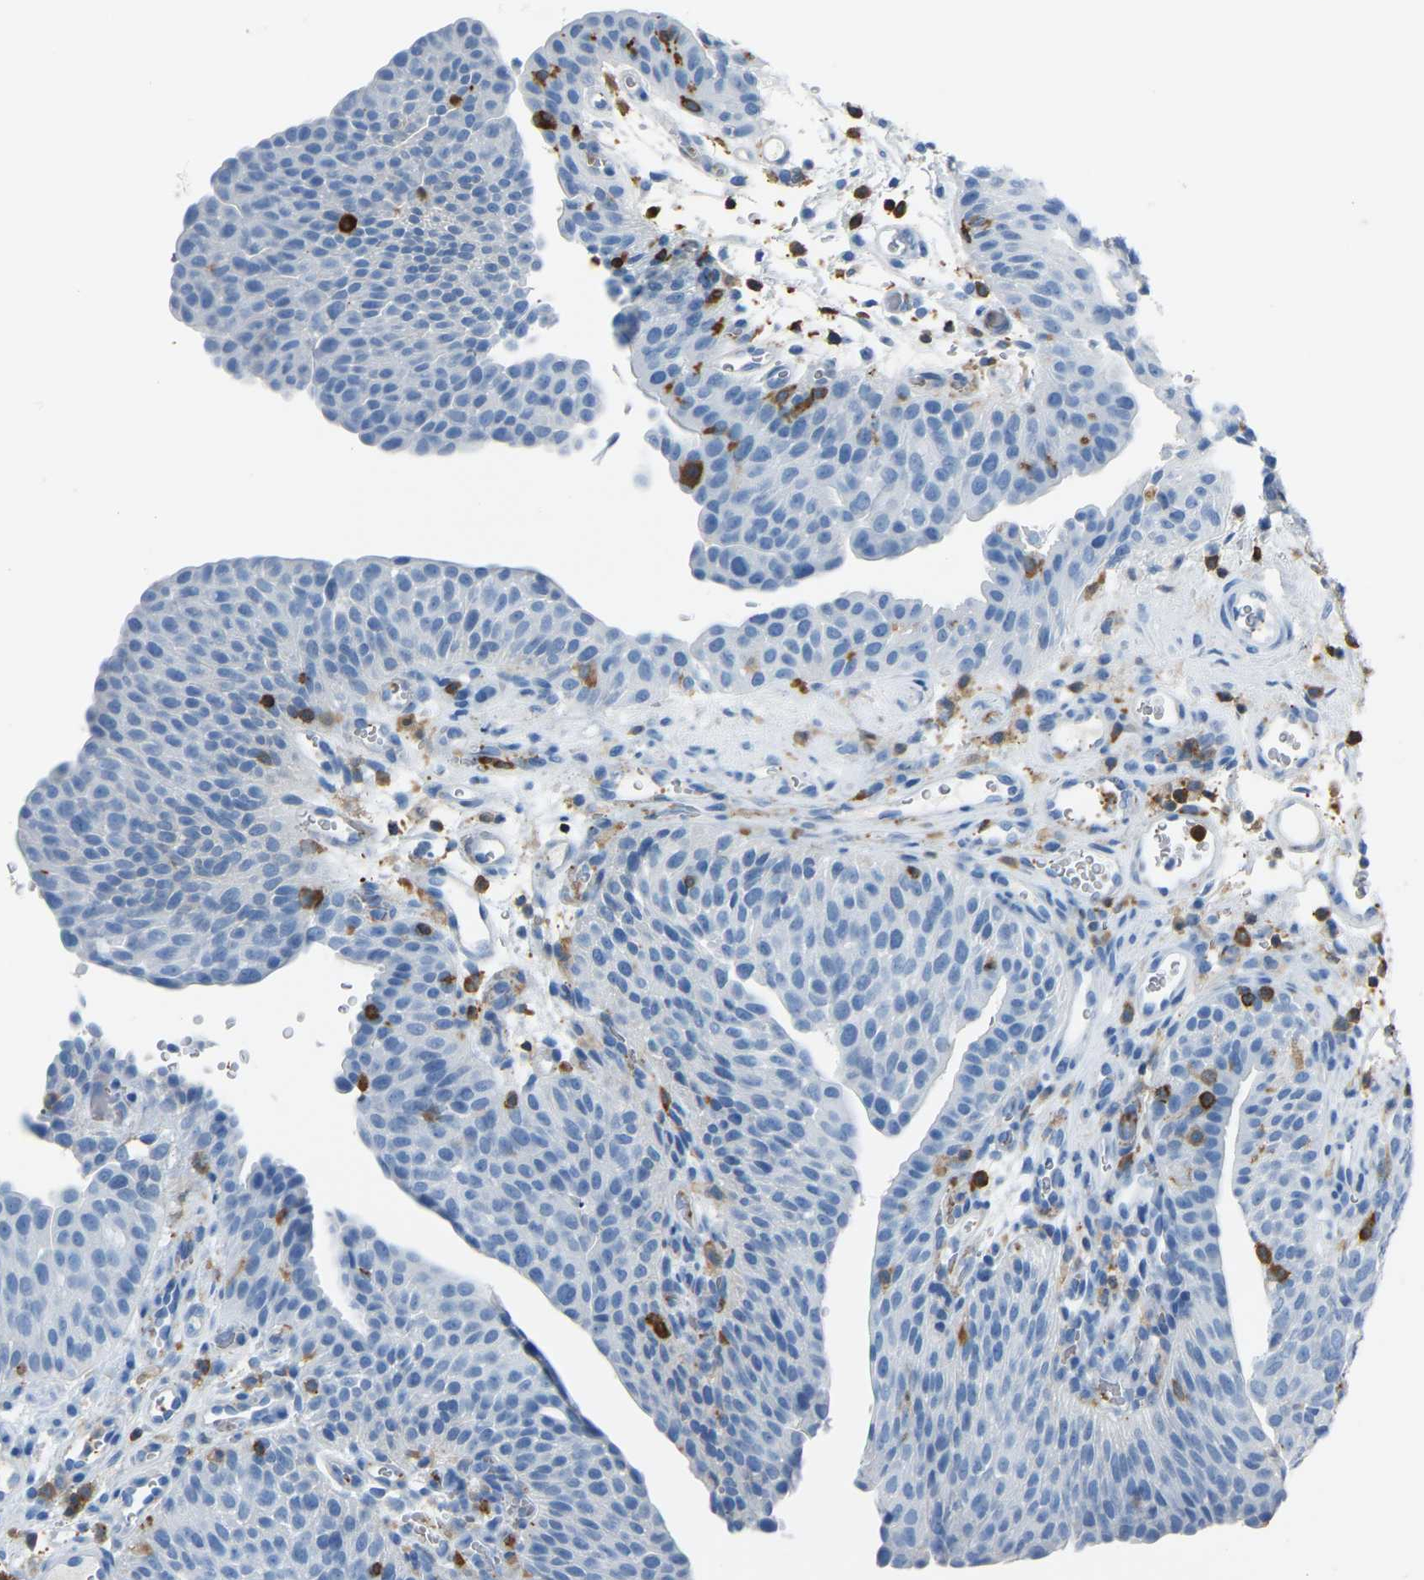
{"staining": {"intensity": "negative", "quantity": "none", "location": "none"}, "tissue": "urothelial cancer", "cell_type": "Tumor cells", "image_type": "cancer", "snomed": [{"axis": "morphology", "description": "Urothelial carcinoma, Low grade"}, {"axis": "morphology", "description": "Urothelial carcinoma, High grade"}, {"axis": "topography", "description": "Urinary bladder"}], "caption": "Immunohistochemistry (IHC) micrograph of neoplastic tissue: human urothelial cancer stained with DAB (3,3'-diaminobenzidine) reveals no significant protein positivity in tumor cells.", "gene": "ARHGAP45", "patient": {"sex": "male", "age": 35}}